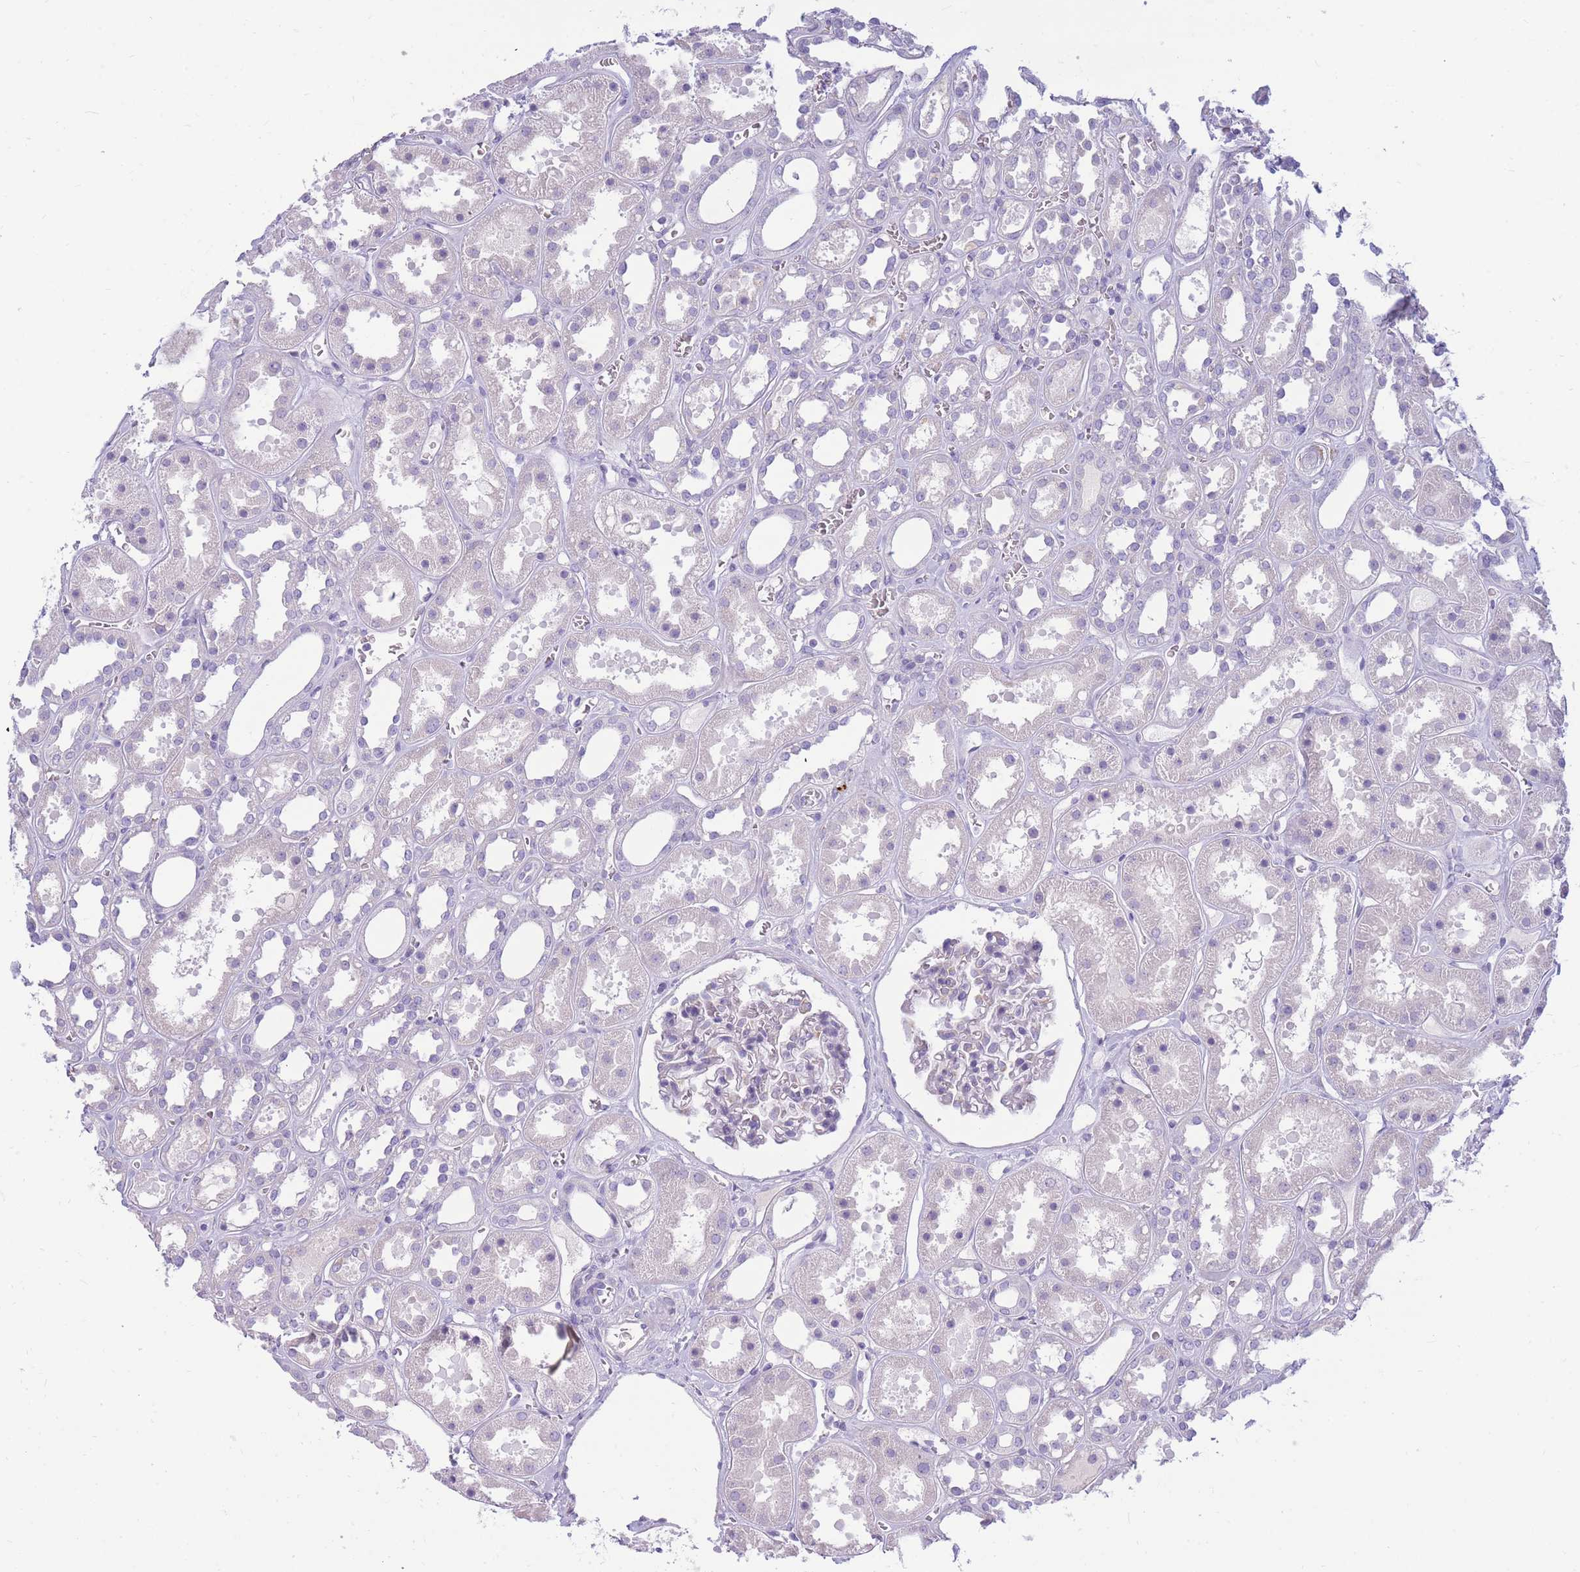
{"staining": {"intensity": "negative", "quantity": "none", "location": "none"}, "tissue": "kidney", "cell_type": "Cells in glomeruli", "image_type": "normal", "snomed": [{"axis": "morphology", "description": "Normal tissue, NOS"}, {"axis": "topography", "description": "Kidney"}], "caption": "Immunohistochemical staining of benign human kidney shows no significant positivity in cells in glomeruli.", "gene": "TPSAB1", "patient": {"sex": "female", "age": 41}}